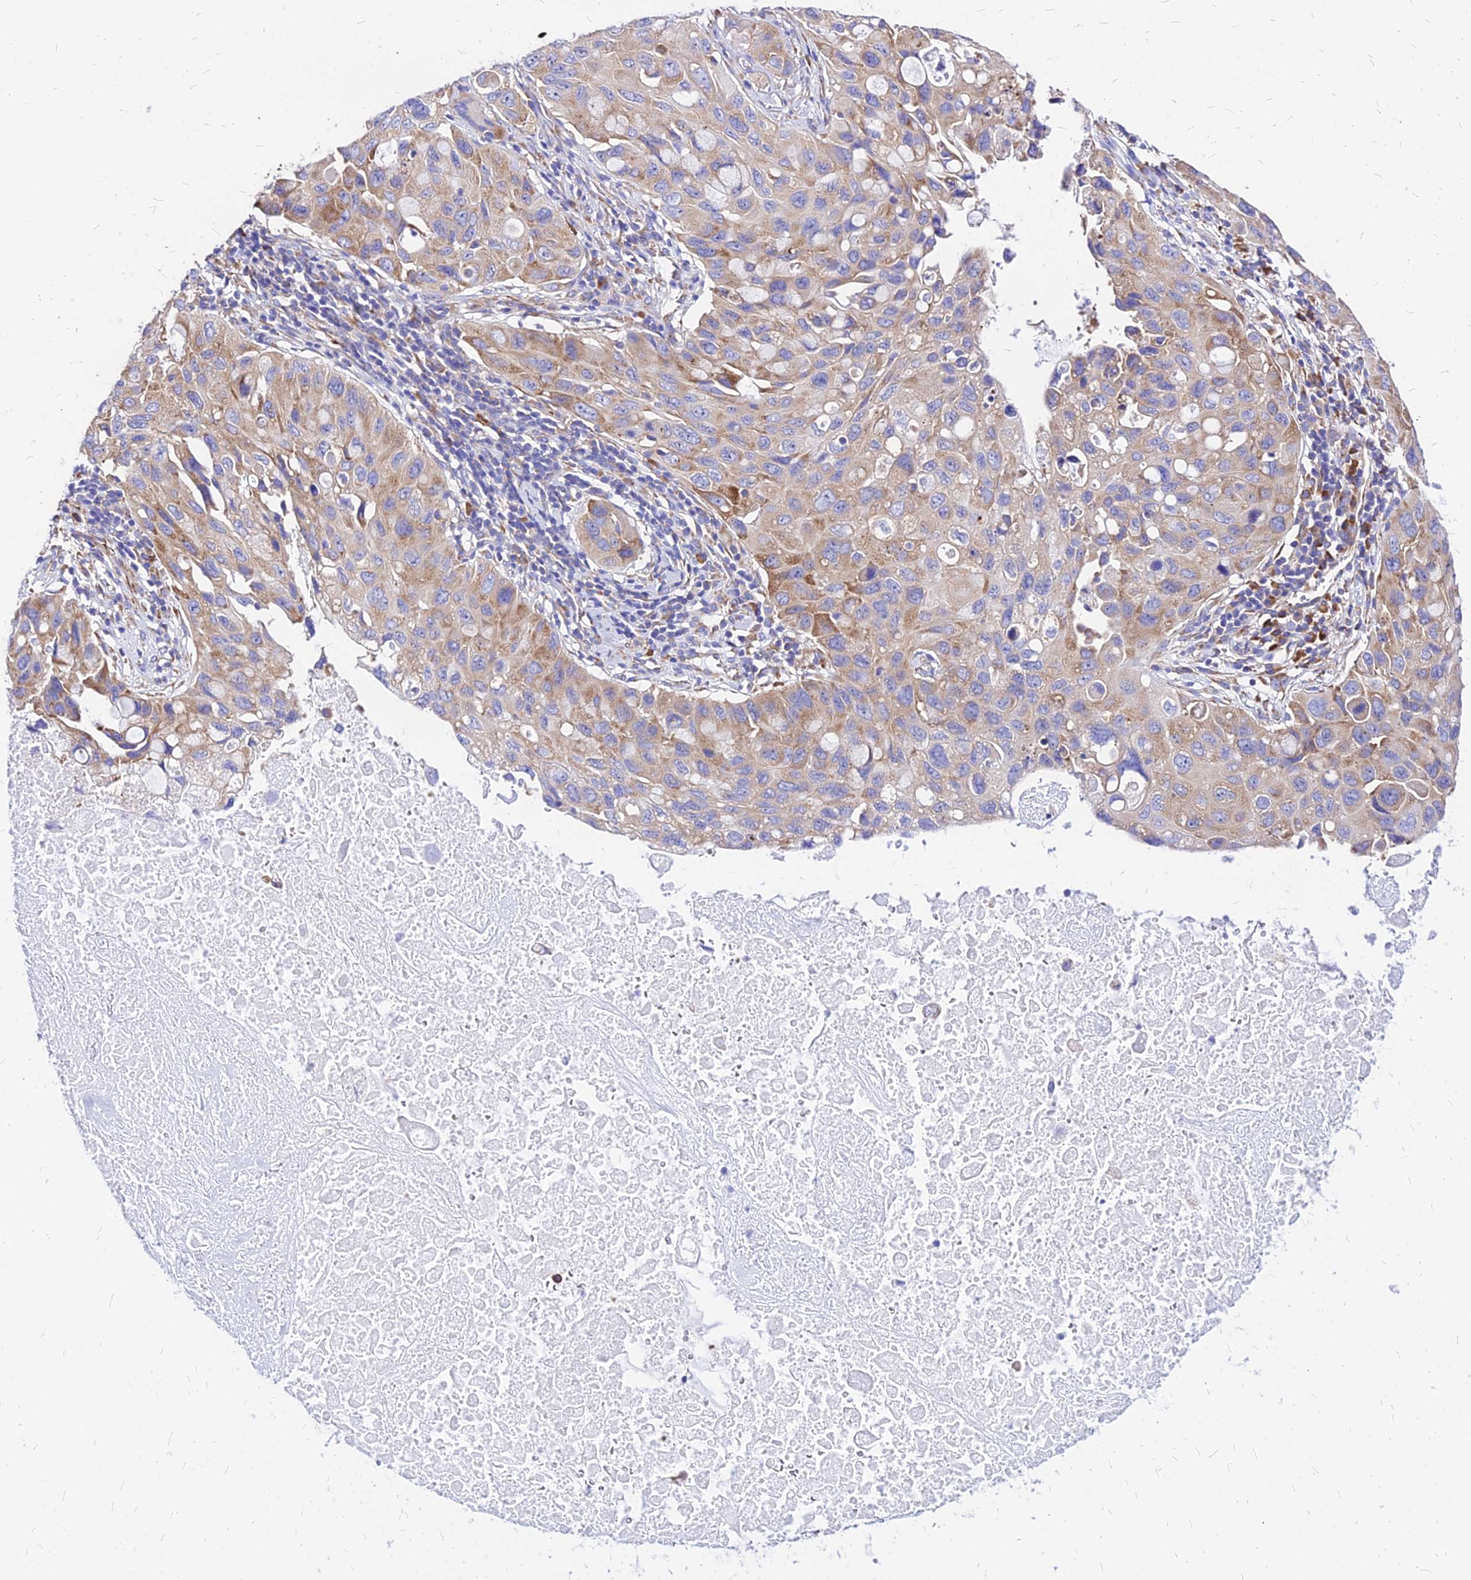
{"staining": {"intensity": "weak", "quantity": "25%-75%", "location": "cytoplasmic/membranous"}, "tissue": "lung cancer", "cell_type": "Tumor cells", "image_type": "cancer", "snomed": [{"axis": "morphology", "description": "Squamous cell carcinoma, NOS"}, {"axis": "topography", "description": "Lung"}], "caption": "Immunohistochemistry photomicrograph of human lung cancer (squamous cell carcinoma) stained for a protein (brown), which reveals low levels of weak cytoplasmic/membranous positivity in about 25%-75% of tumor cells.", "gene": "RPL19", "patient": {"sex": "female", "age": 73}}